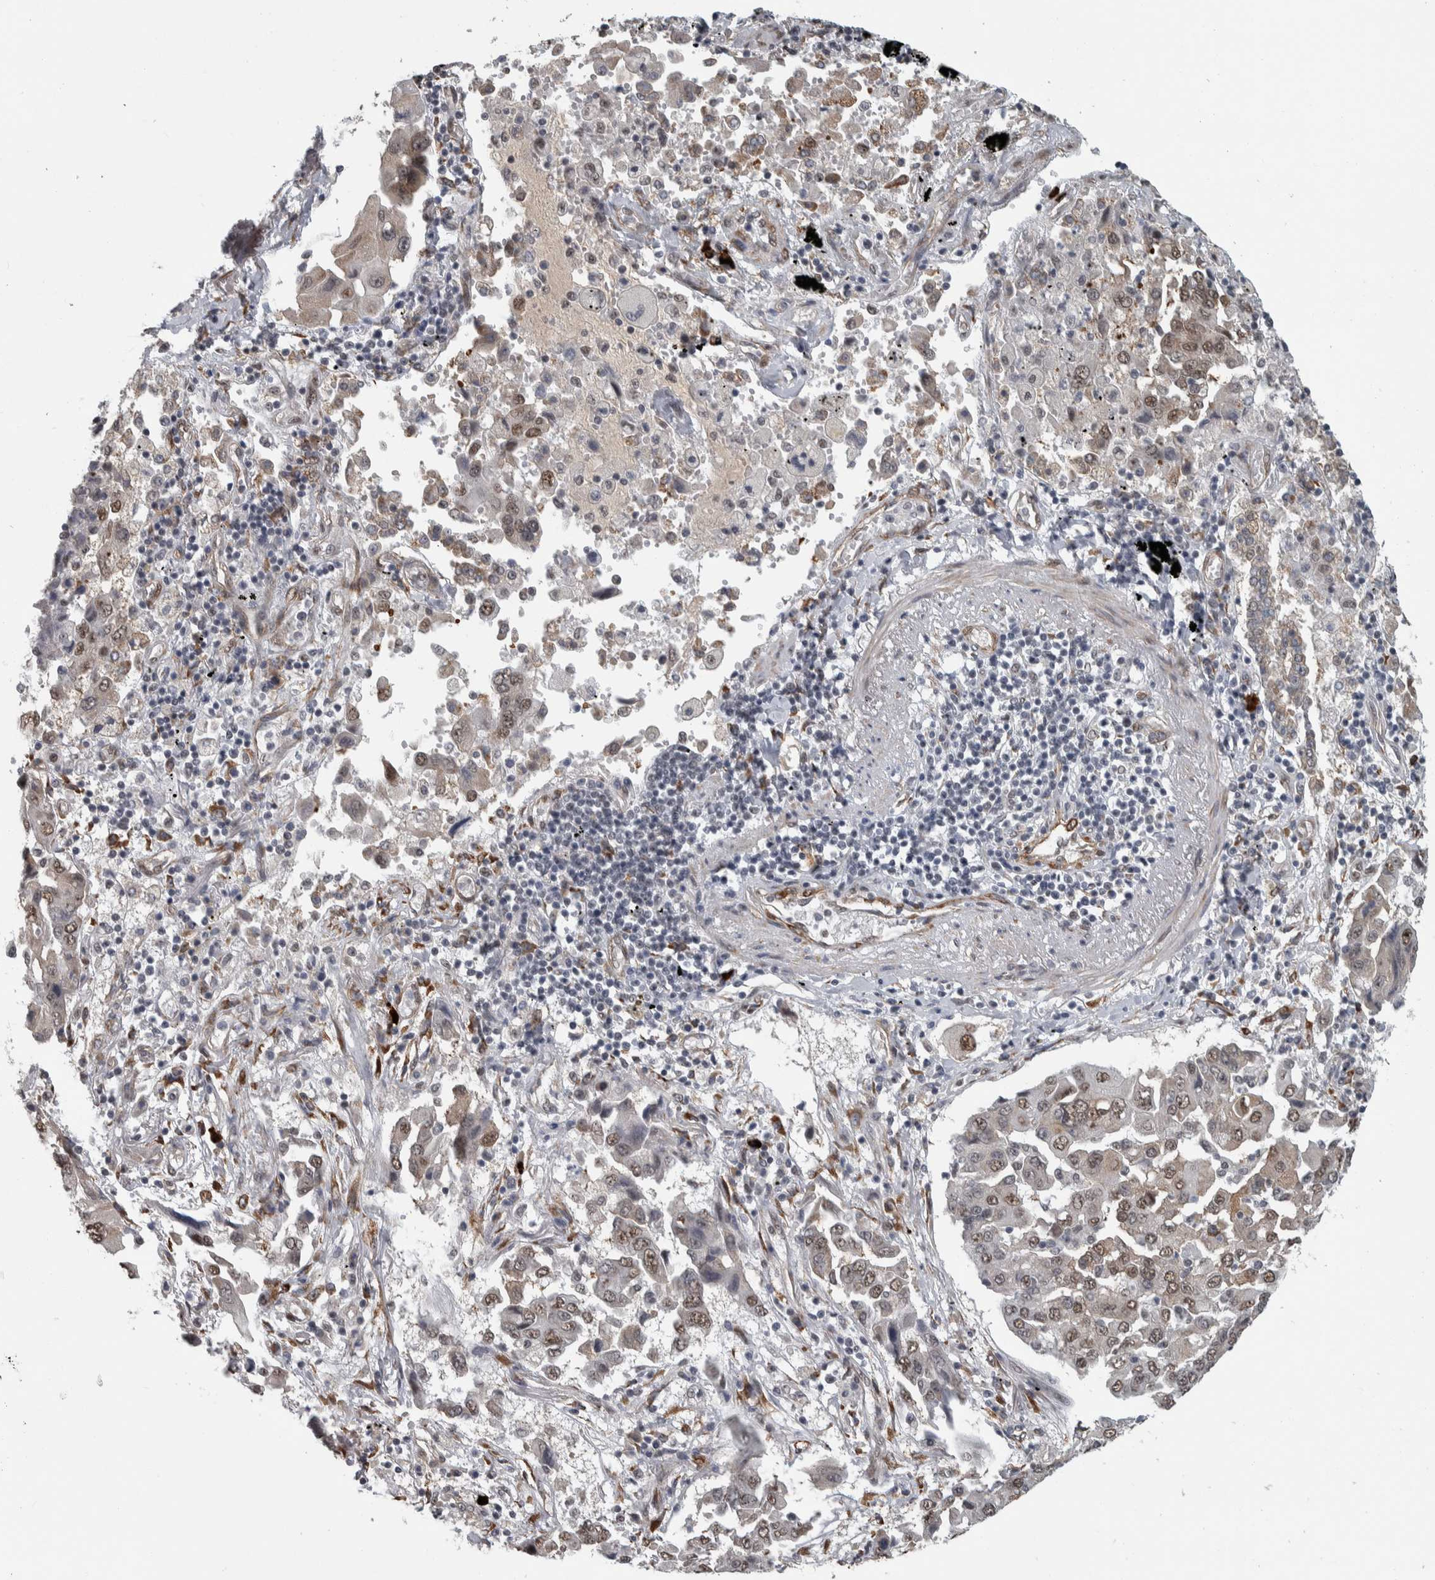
{"staining": {"intensity": "moderate", "quantity": ">75%", "location": "nuclear"}, "tissue": "lung cancer", "cell_type": "Tumor cells", "image_type": "cancer", "snomed": [{"axis": "morphology", "description": "Adenocarcinoma, NOS"}, {"axis": "topography", "description": "Lung"}], "caption": "Moderate nuclear protein expression is identified in approximately >75% of tumor cells in lung cancer.", "gene": "DDX42", "patient": {"sex": "female", "age": 65}}